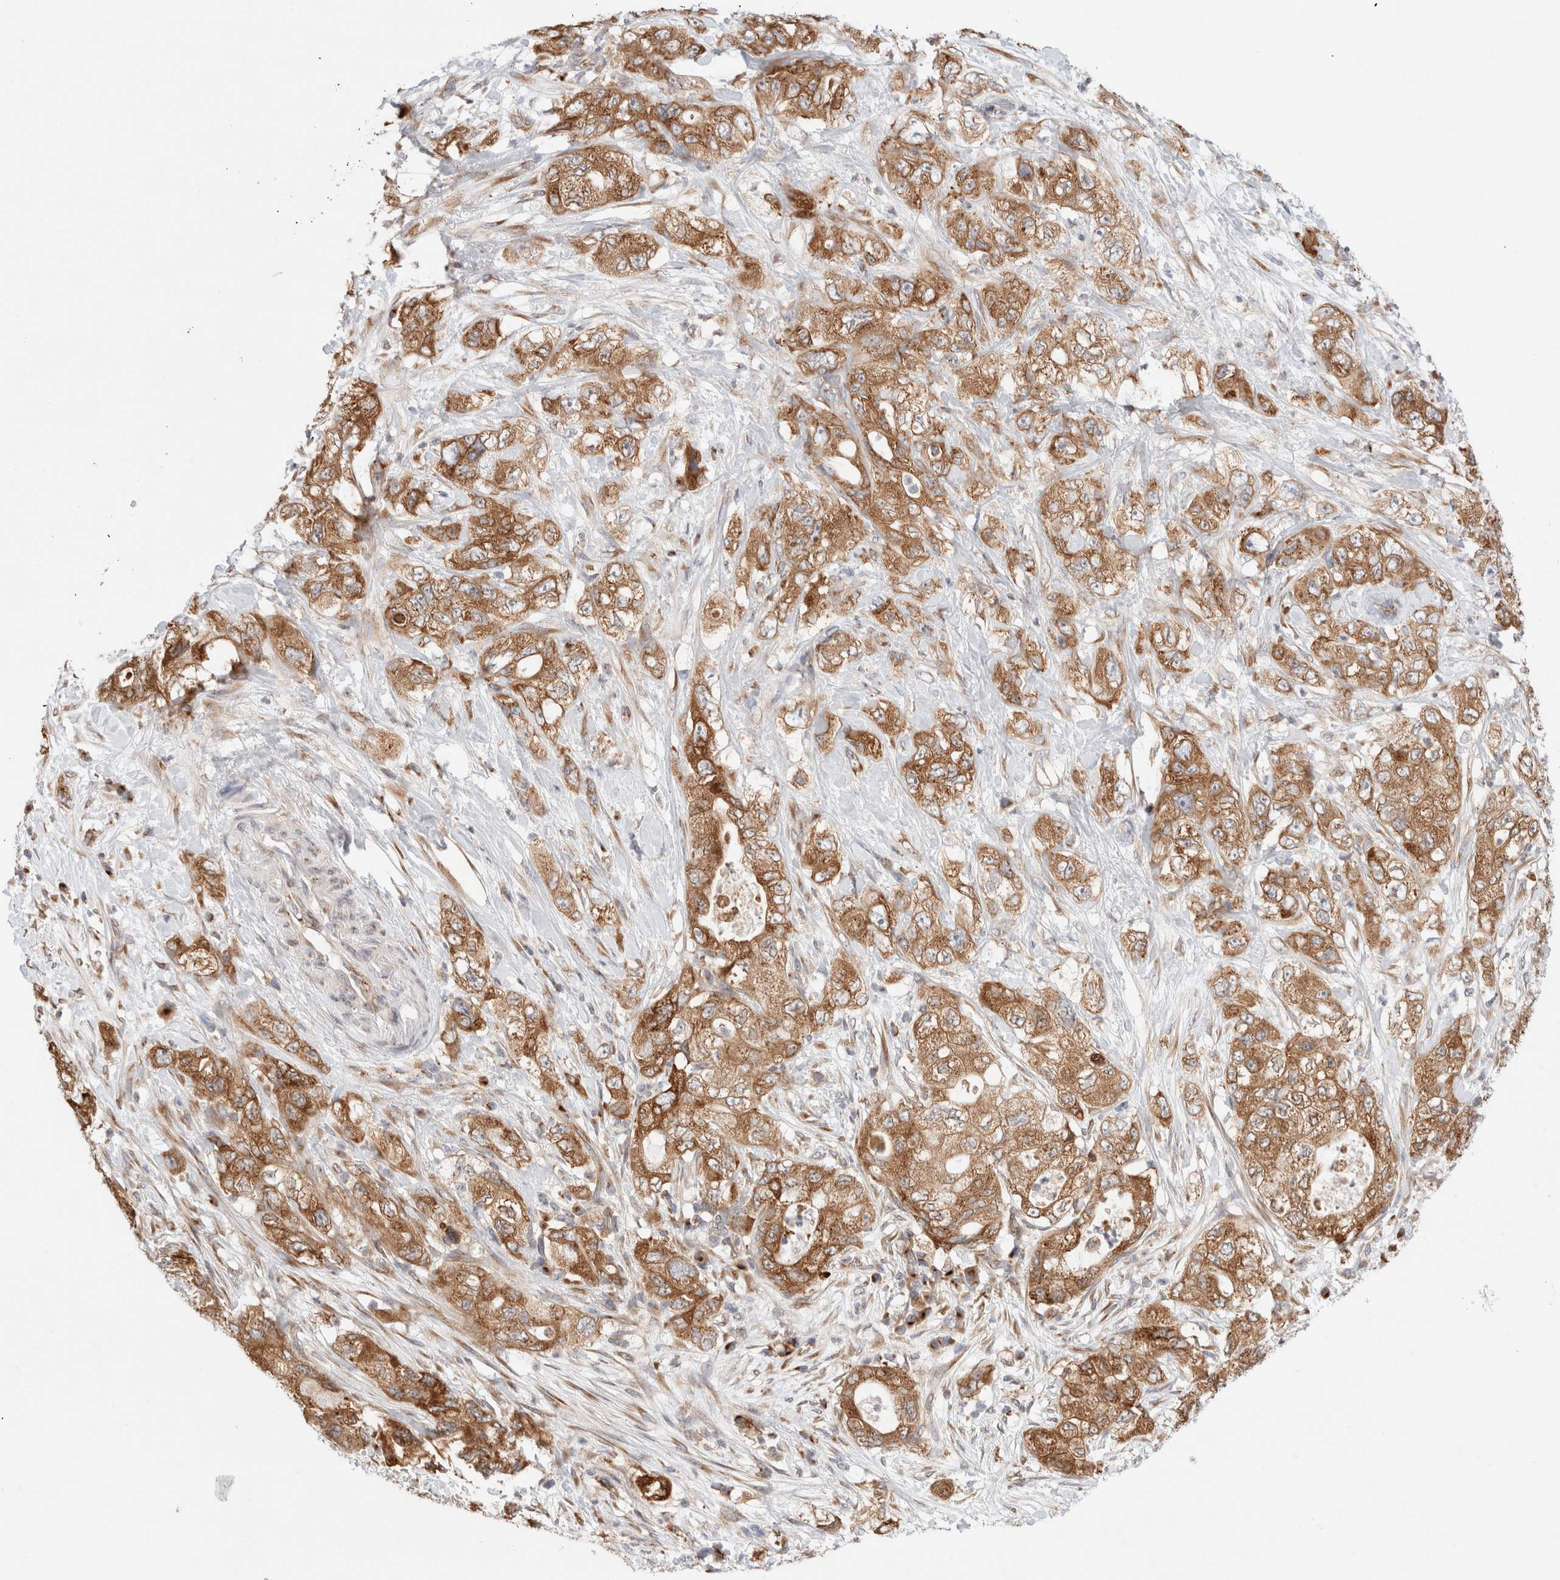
{"staining": {"intensity": "moderate", "quantity": ">75%", "location": "cytoplasmic/membranous"}, "tissue": "pancreatic cancer", "cell_type": "Tumor cells", "image_type": "cancer", "snomed": [{"axis": "morphology", "description": "Adenocarcinoma, NOS"}, {"axis": "topography", "description": "Pancreas"}], "caption": "Pancreatic adenocarcinoma stained with IHC shows moderate cytoplasmic/membranous staining in about >75% of tumor cells.", "gene": "LMAN2L", "patient": {"sex": "female", "age": 73}}